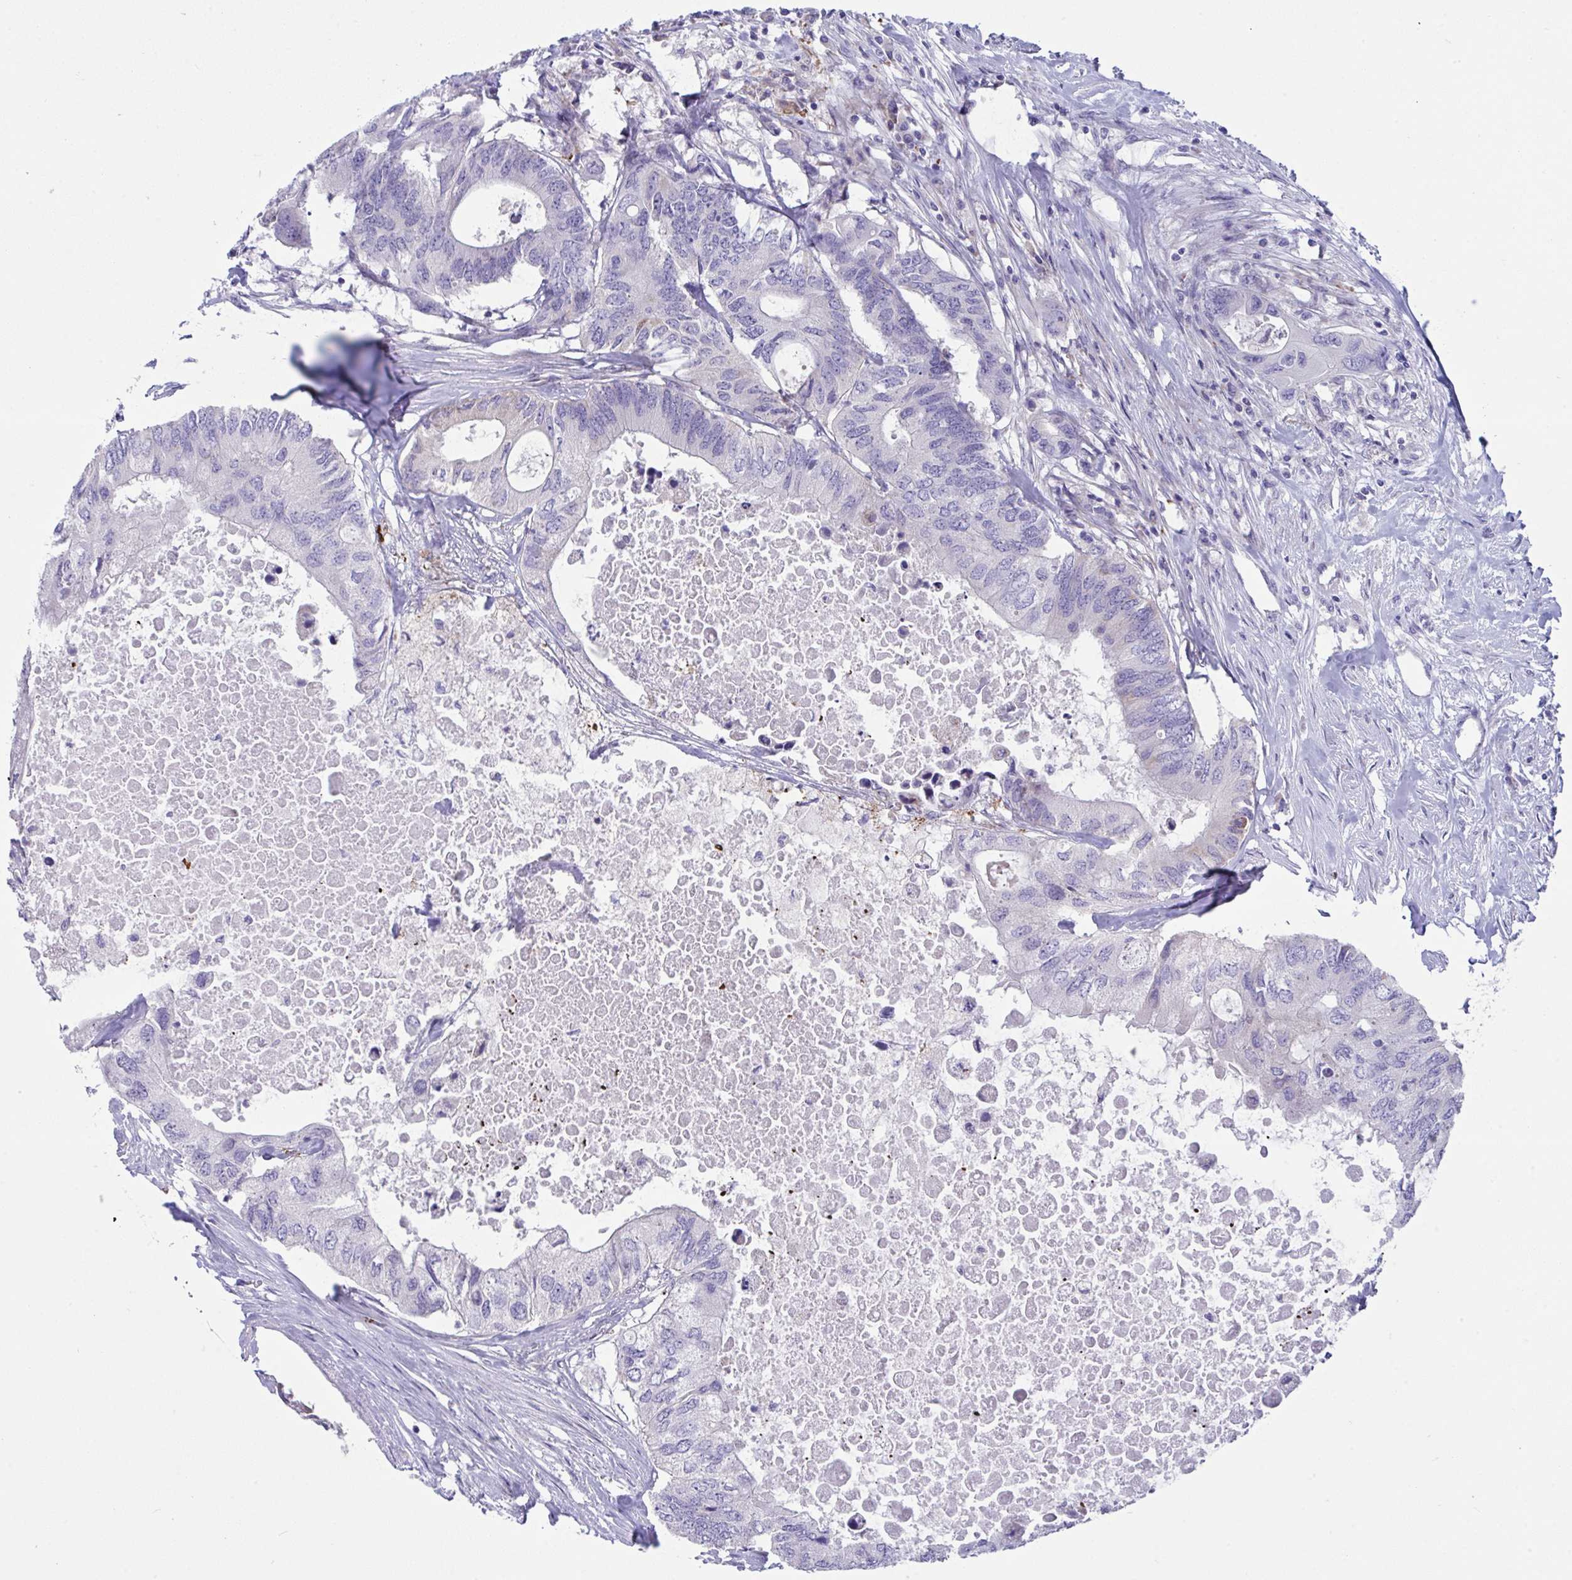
{"staining": {"intensity": "negative", "quantity": "none", "location": "none"}, "tissue": "colorectal cancer", "cell_type": "Tumor cells", "image_type": "cancer", "snomed": [{"axis": "morphology", "description": "Adenocarcinoma, NOS"}, {"axis": "topography", "description": "Colon"}], "caption": "DAB (3,3'-diaminobenzidine) immunohistochemical staining of human colorectal cancer demonstrates no significant staining in tumor cells. The staining was performed using DAB to visualize the protein expression in brown, while the nuclei were stained in blue with hematoxylin (Magnification: 20x).", "gene": "DTX3", "patient": {"sex": "male", "age": 71}}